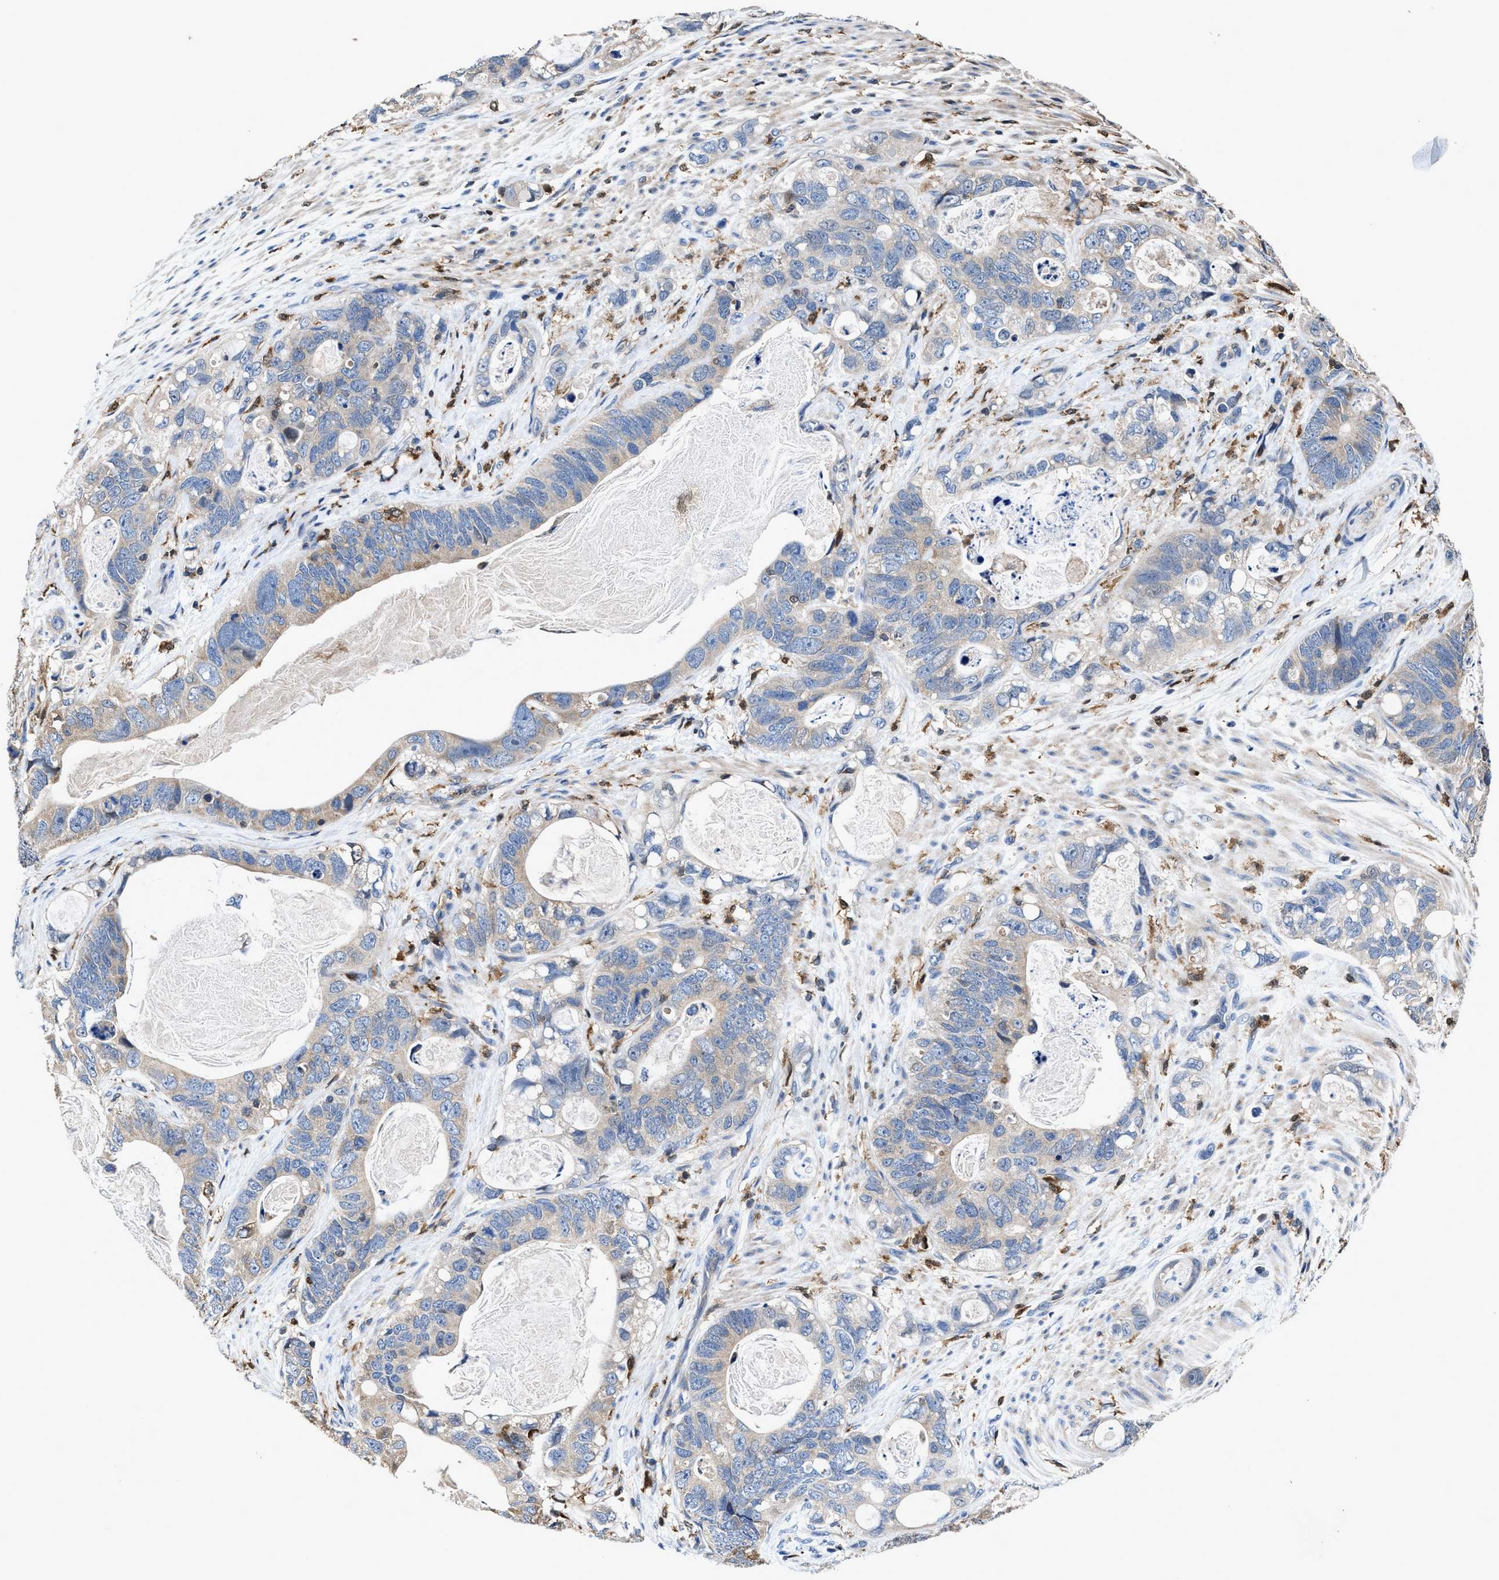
{"staining": {"intensity": "negative", "quantity": "none", "location": "none"}, "tissue": "stomach cancer", "cell_type": "Tumor cells", "image_type": "cancer", "snomed": [{"axis": "morphology", "description": "Normal tissue, NOS"}, {"axis": "morphology", "description": "Adenocarcinoma, NOS"}, {"axis": "topography", "description": "Stomach"}], "caption": "There is no significant positivity in tumor cells of stomach adenocarcinoma.", "gene": "RGS10", "patient": {"sex": "female", "age": 89}}